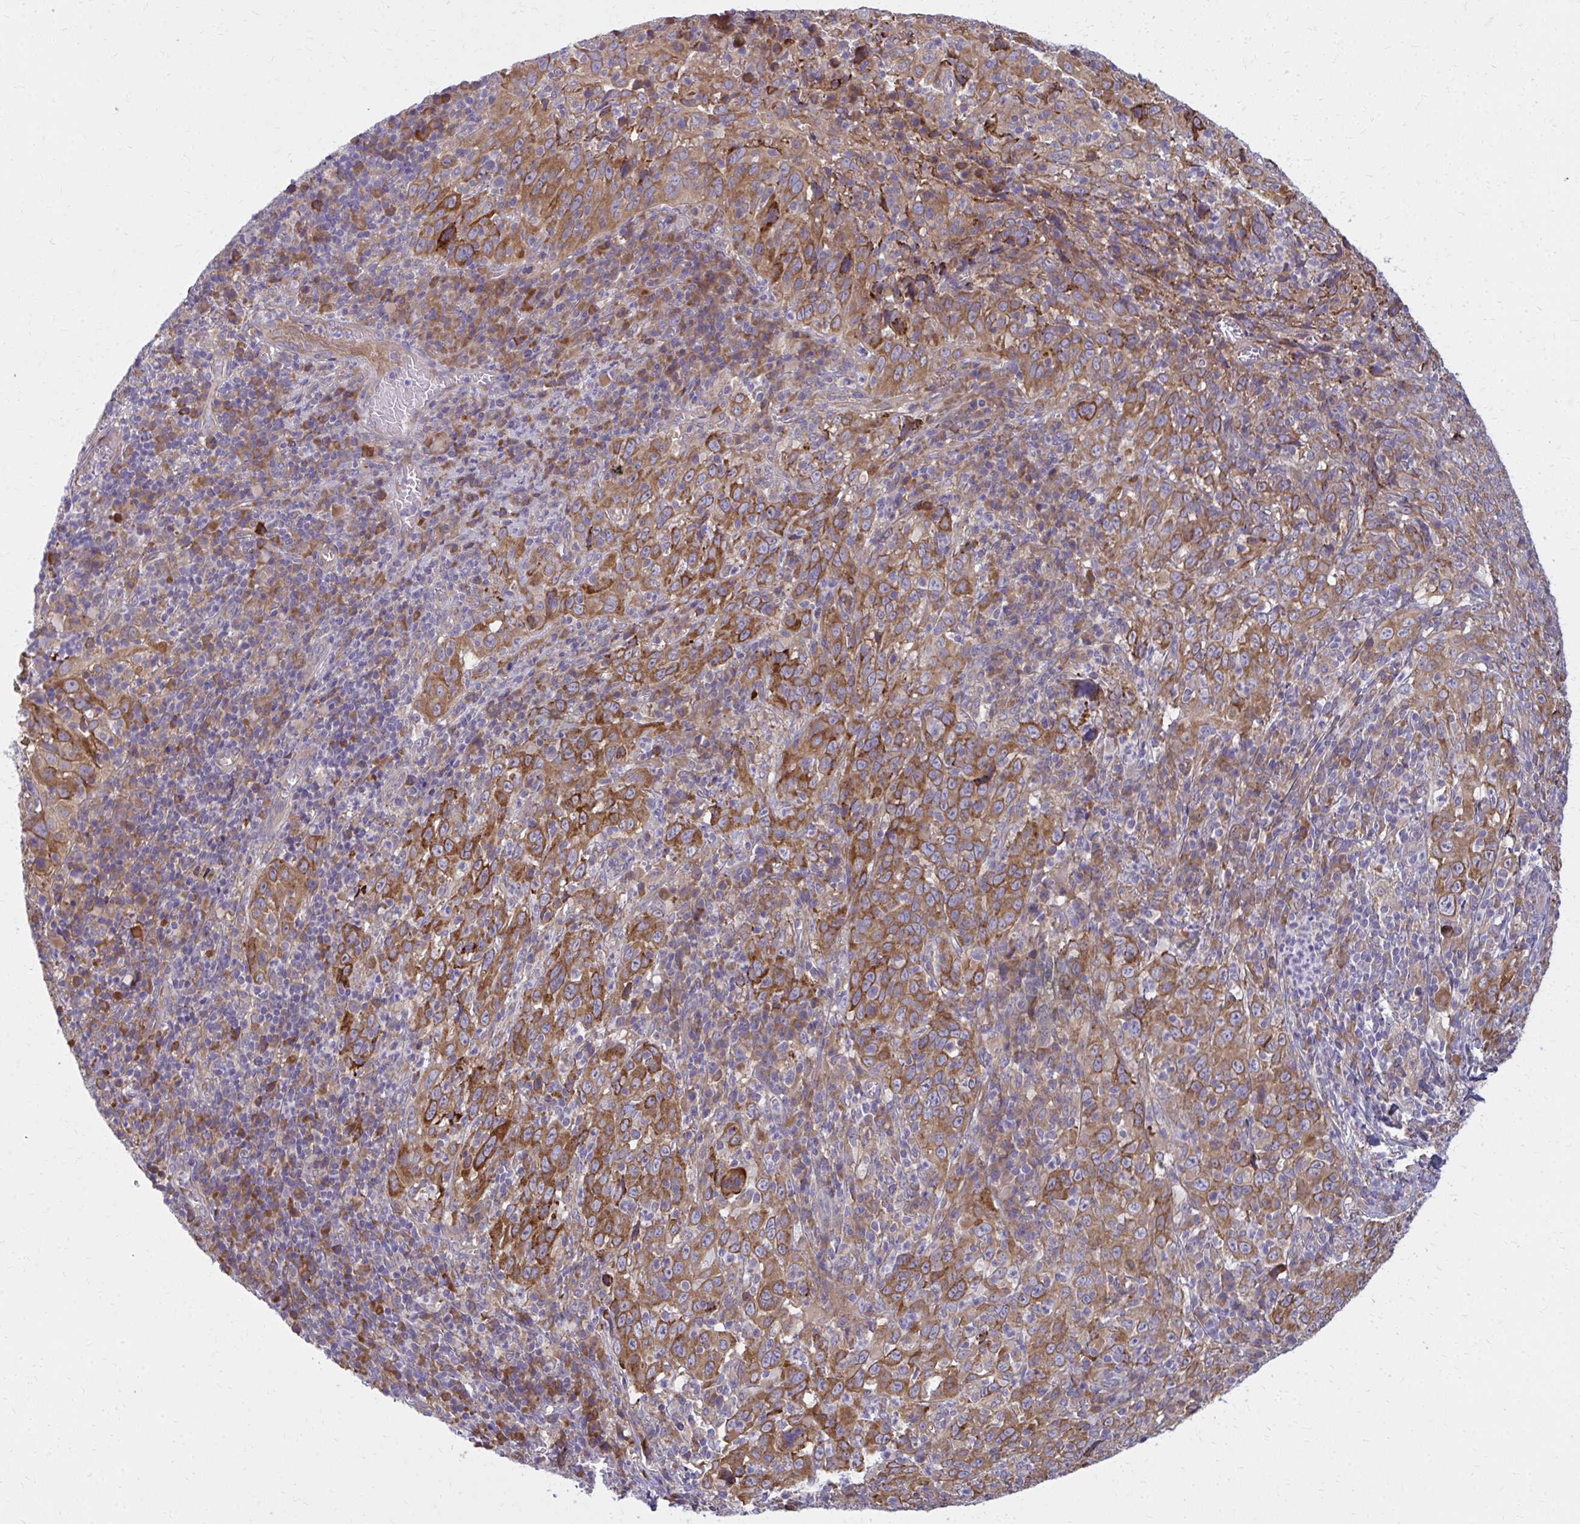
{"staining": {"intensity": "moderate", "quantity": ">75%", "location": "cytoplasmic/membranous"}, "tissue": "cervical cancer", "cell_type": "Tumor cells", "image_type": "cancer", "snomed": [{"axis": "morphology", "description": "Squamous cell carcinoma, NOS"}, {"axis": "topography", "description": "Cervix"}], "caption": "Cervical squamous cell carcinoma stained for a protein (brown) reveals moderate cytoplasmic/membranous positive positivity in about >75% of tumor cells.", "gene": "CEMP1", "patient": {"sex": "female", "age": 46}}